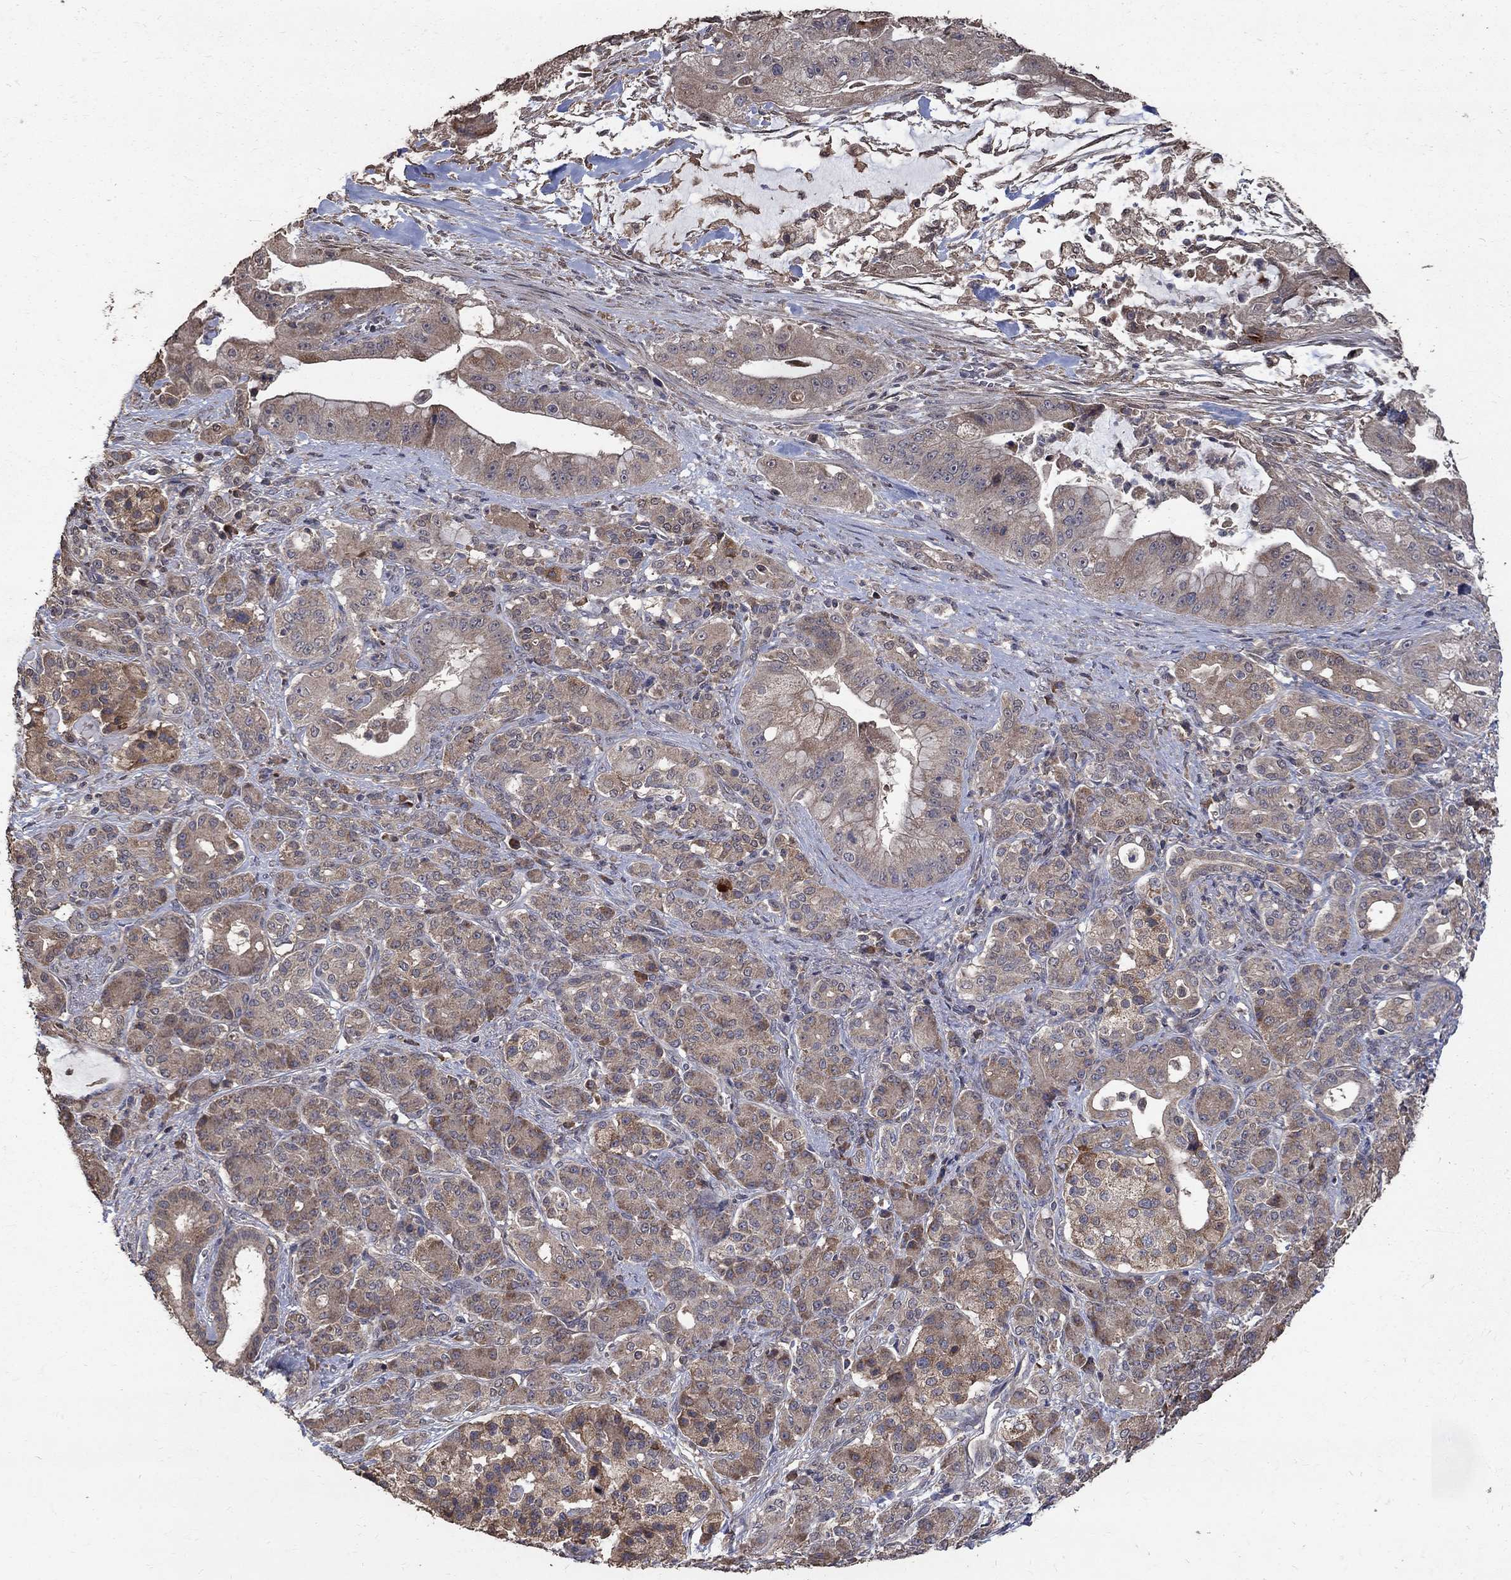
{"staining": {"intensity": "weak", "quantity": ">75%", "location": "cytoplasmic/membranous"}, "tissue": "pancreatic cancer", "cell_type": "Tumor cells", "image_type": "cancer", "snomed": [{"axis": "morphology", "description": "Normal tissue, NOS"}, {"axis": "morphology", "description": "Inflammation, NOS"}, {"axis": "morphology", "description": "Adenocarcinoma, NOS"}, {"axis": "topography", "description": "Pancreas"}], "caption": "A high-resolution histopathology image shows IHC staining of pancreatic adenocarcinoma, which demonstrates weak cytoplasmic/membranous expression in approximately >75% of tumor cells. (brown staining indicates protein expression, while blue staining denotes nuclei).", "gene": "C17orf75", "patient": {"sex": "male", "age": 57}}